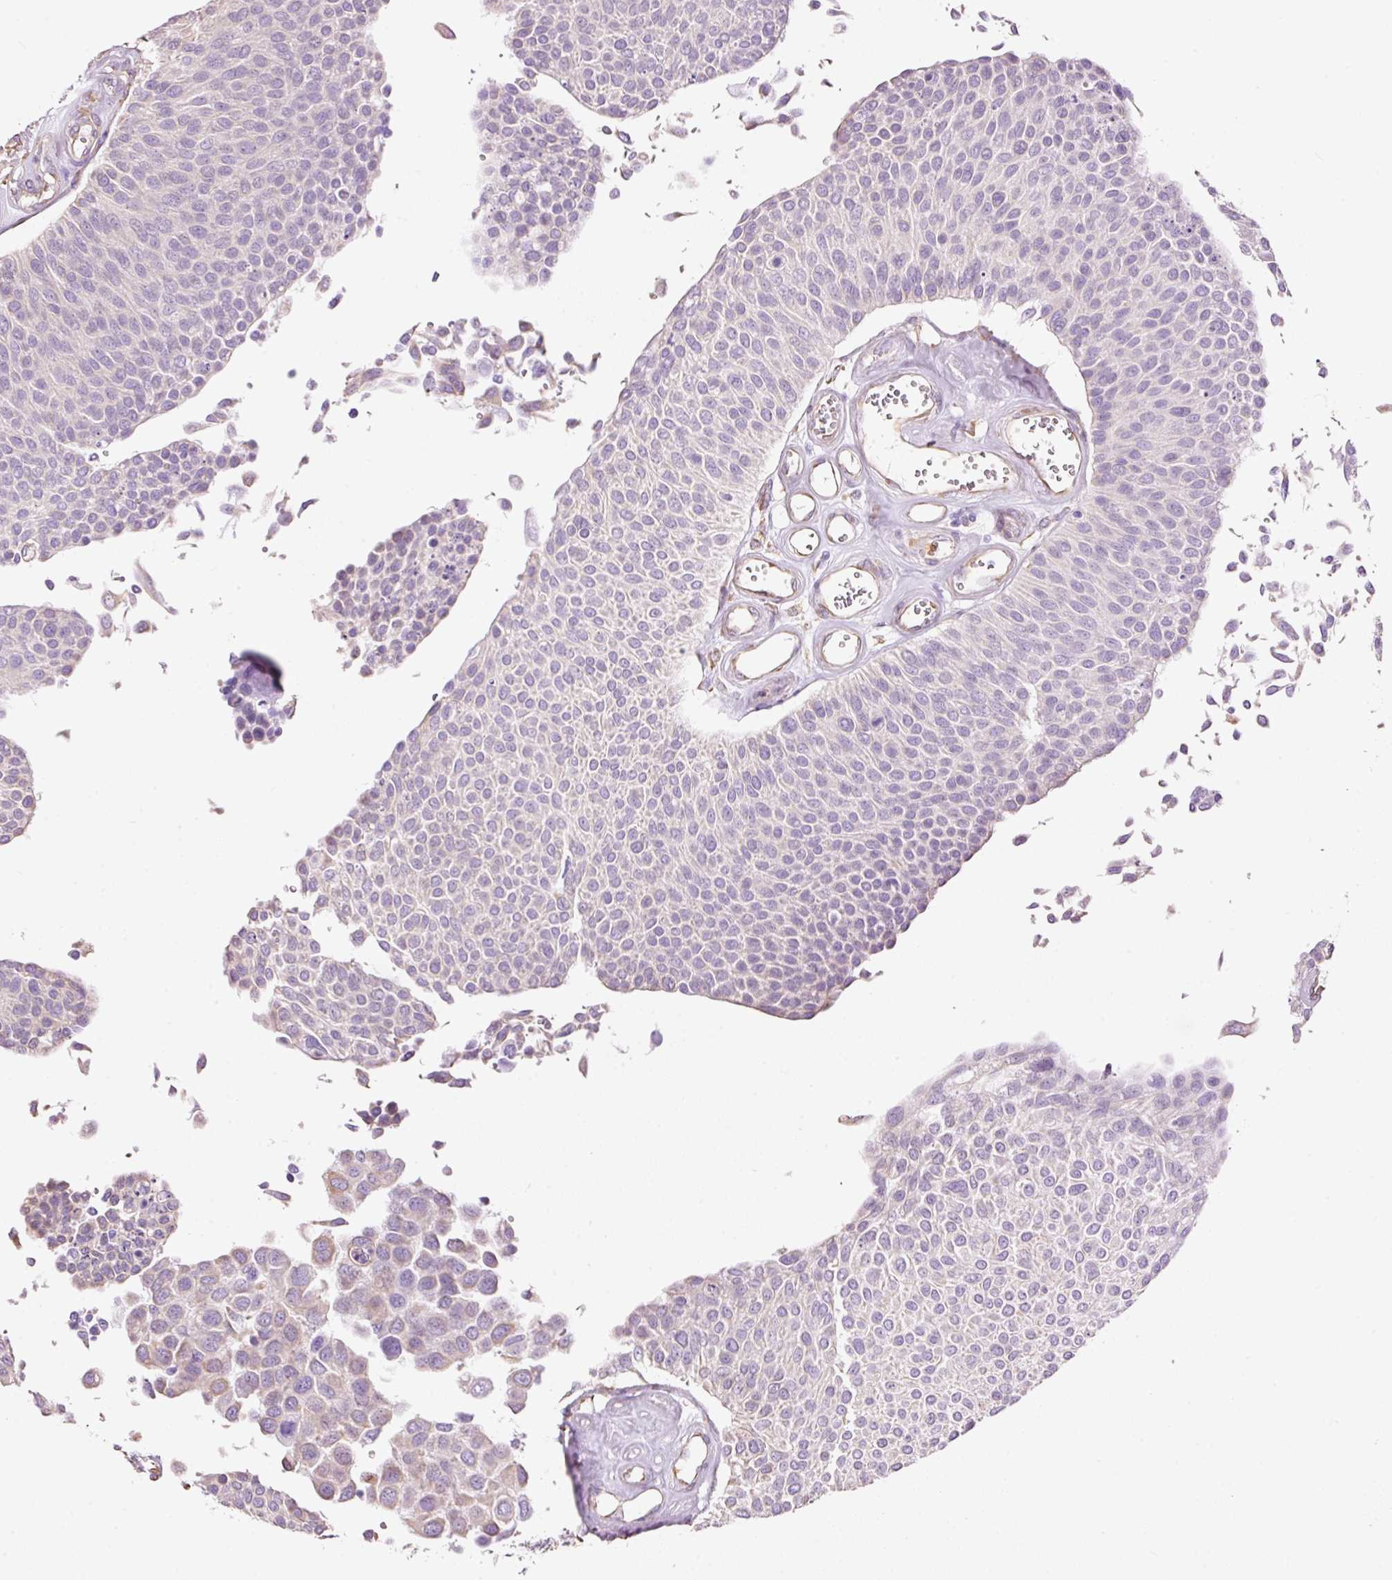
{"staining": {"intensity": "negative", "quantity": "none", "location": "none"}, "tissue": "urothelial cancer", "cell_type": "Tumor cells", "image_type": "cancer", "snomed": [{"axis": "morphology", "description": "Urothelial carcinoma, NOS"}, {"axis": "topography", "description": "Urinary bladder"}], "caption": "A histopathology image of human transitional cell carcinoma is negative for staining in tumor cells.", "gene": "GCG", "patient": {"sex": "male", "age": 55}}